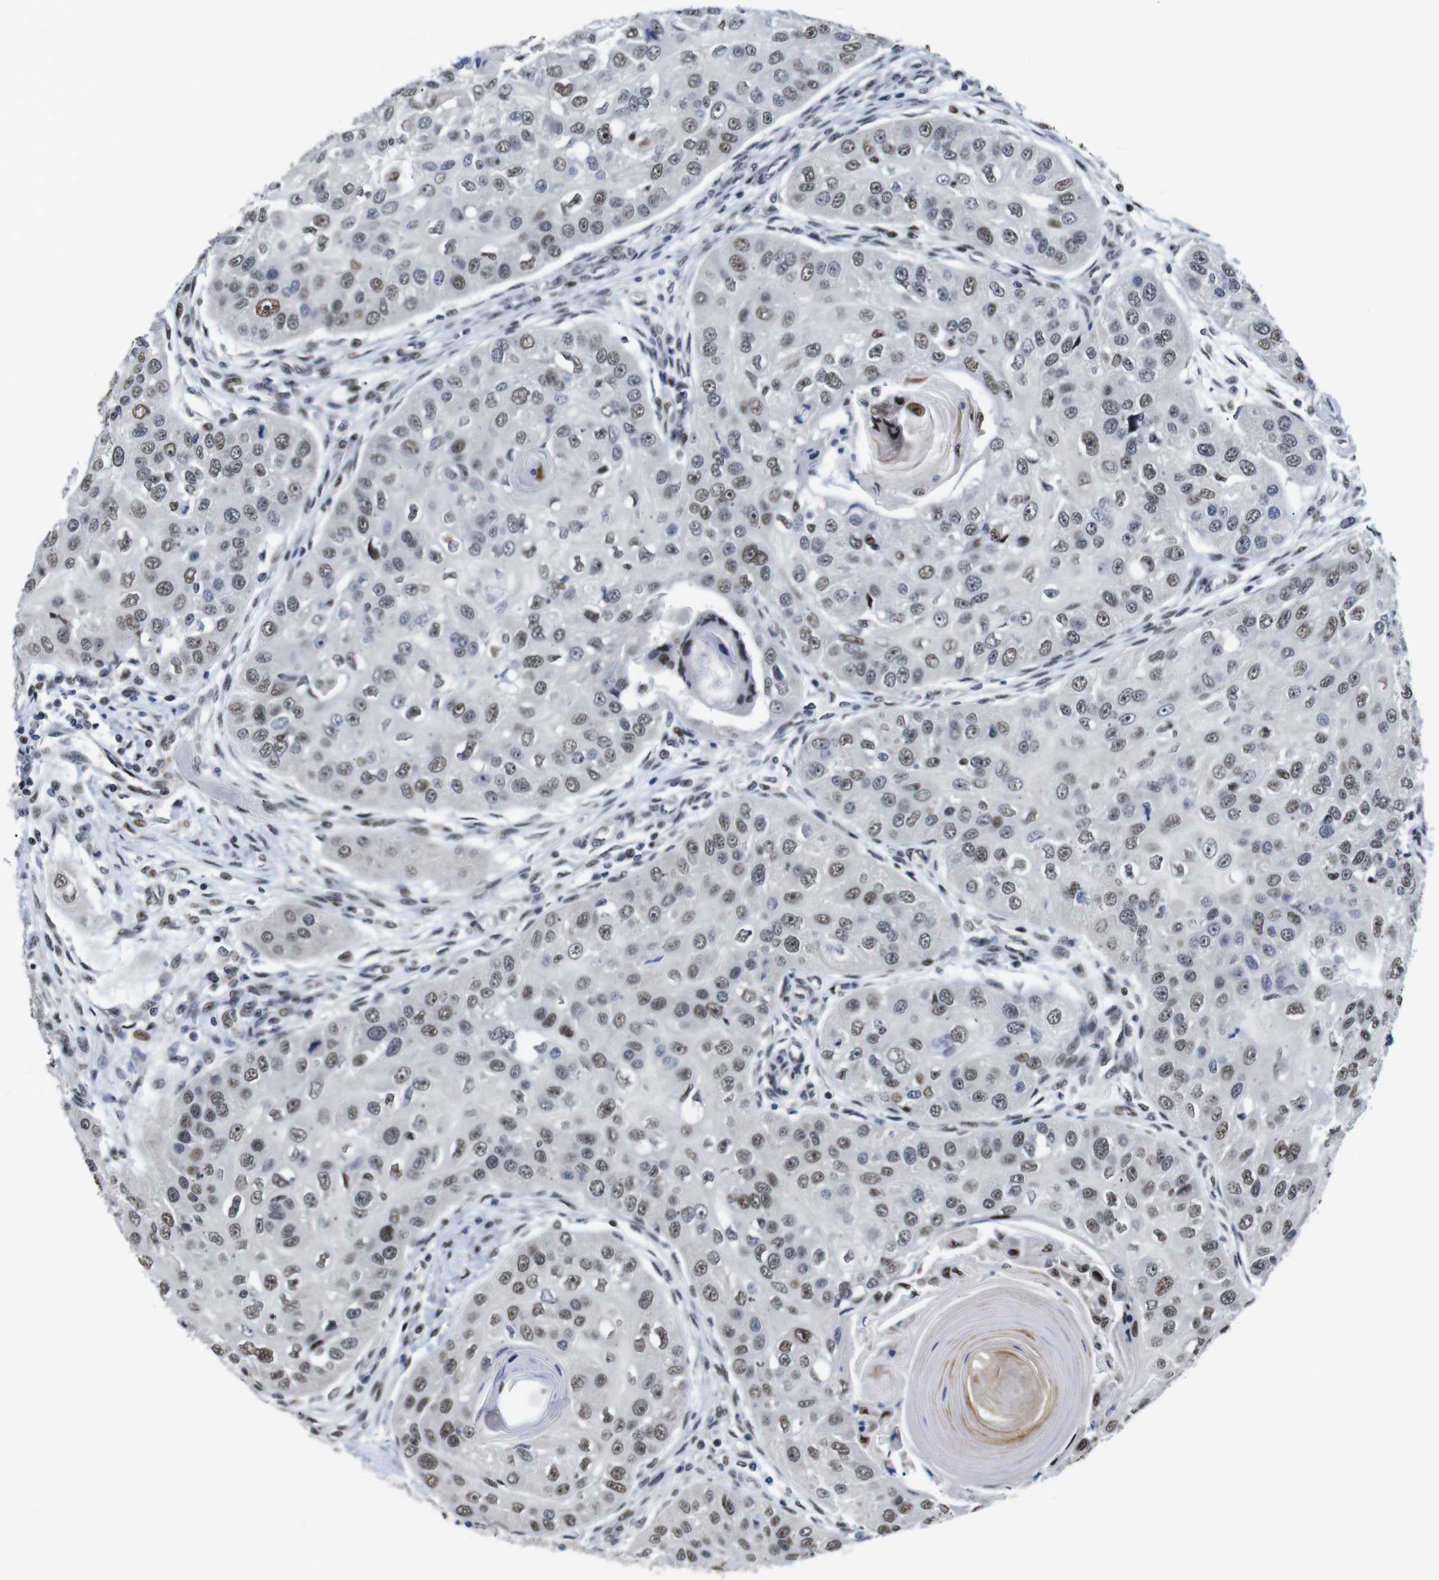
{"staining": {"intensity": "weak", "quantity": ">75%", "location": "nuclear"}, "tissue": "head and neck cancer", "cell_type": "Tumor cells", "image_type": "cancer", "snomed": [{"axis": "morphology", "description": "Normal tissue, NOS"}, {"axis": "morphology", "description": "Squamous cell carcinoma, NOS"}, {"axis": "topography", "description": "Skeletal muscle"}, {"axis": "topography", "description": "Head-Neck"}], "caption": "Human squamous cell carcinoma (head and neck) stained for a protein (brown) demonstrates weak nuclear positive positivity in about >75% of tumor cells.", "gene": "GATA6", "patient": {"sex": "male", "age": 51}}